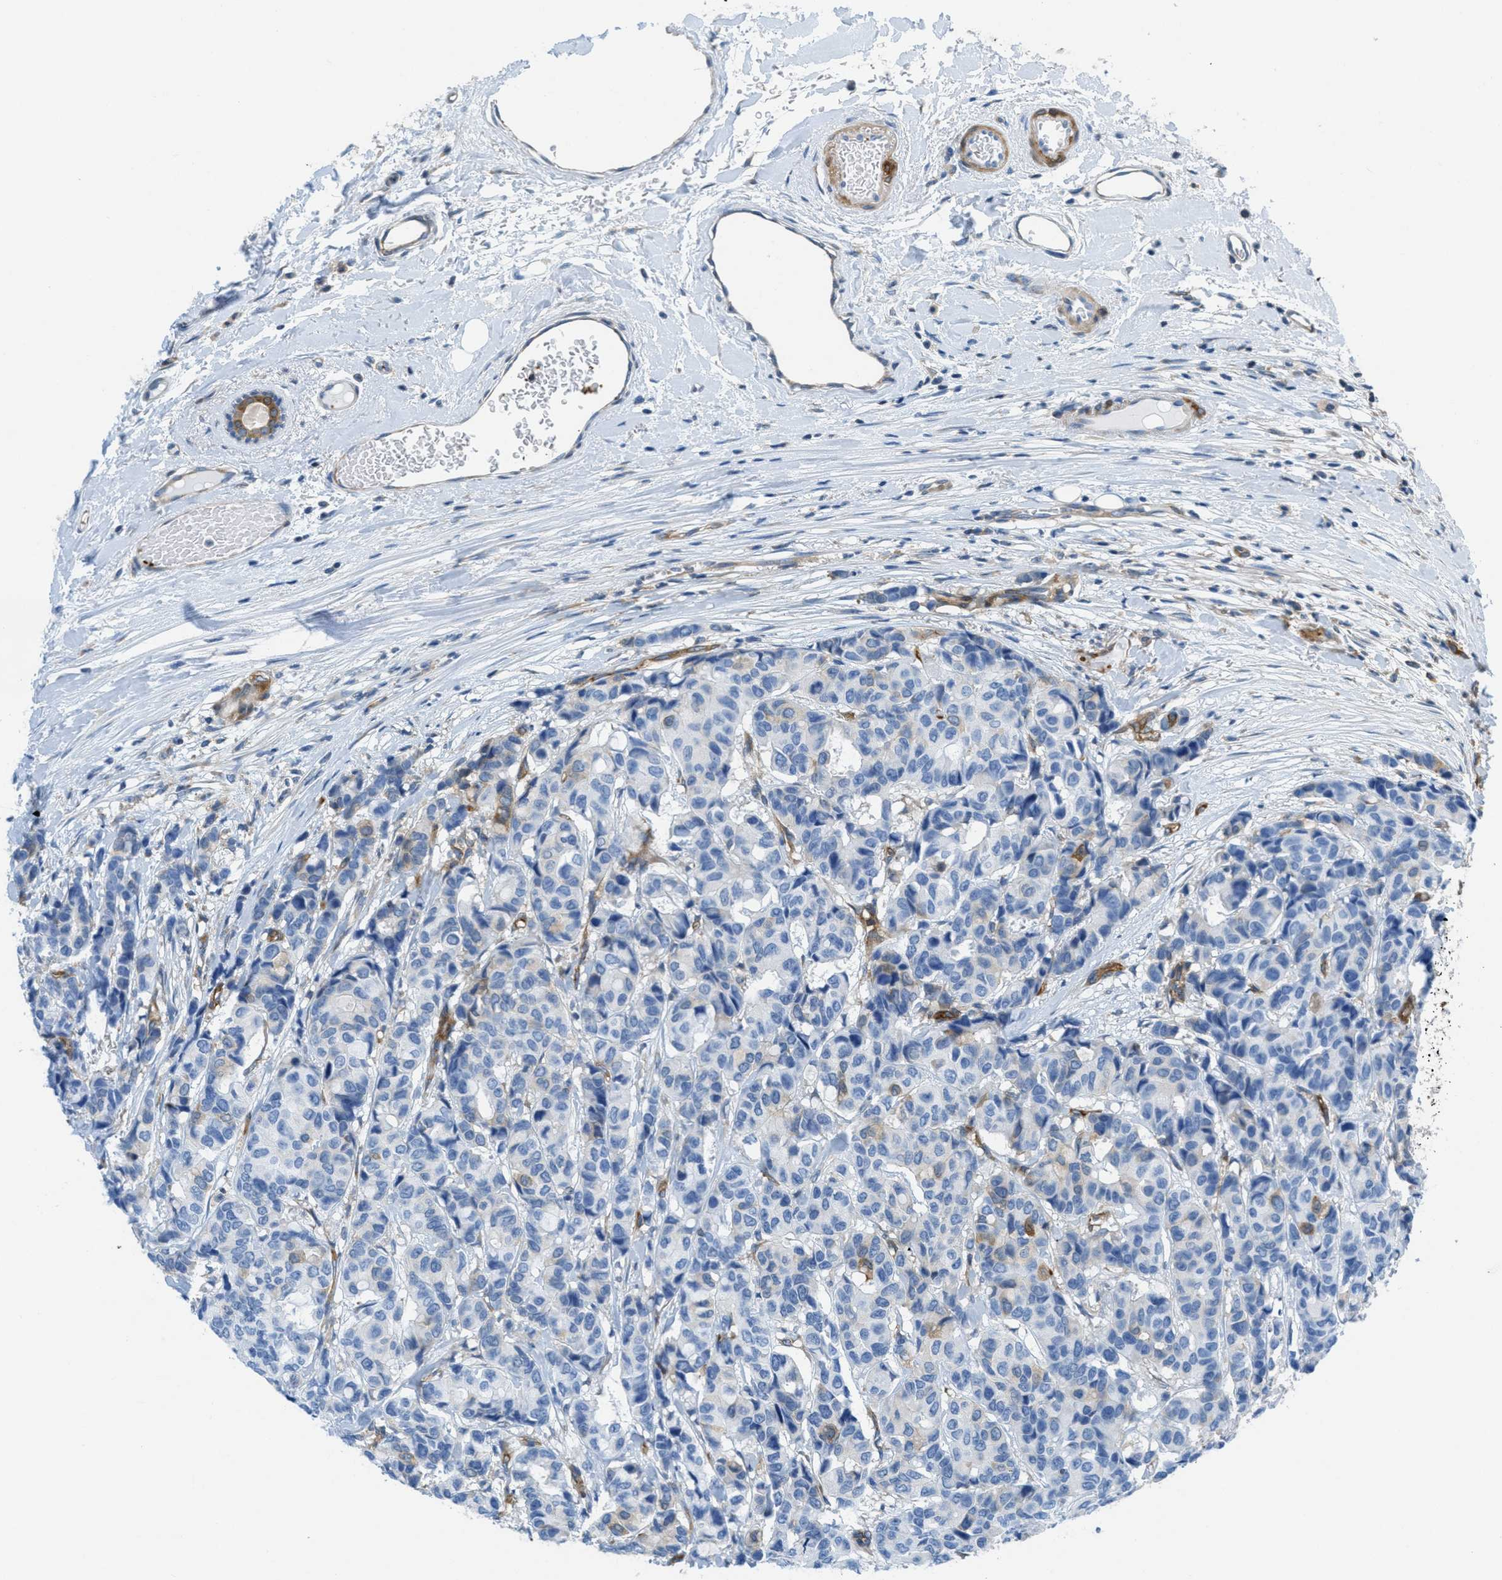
{"staining": {"intensity": "negative", "quantity": "none", "location": "none"}, "tissue": "breast cancer", "cell_type": "Tumor cells", "image_type": "cancer", "snomed": [{"axis": "morphology", "description": "Duct carcinoma"}, {"axis": "topography", "description": "Breast"}], "caption": "Immunohistochemical staining of breast cancer demonstrates no significant positivity in tumor cells.", "gene": "MAPRE2", "patient": {"sex": "female", "age": 87}}